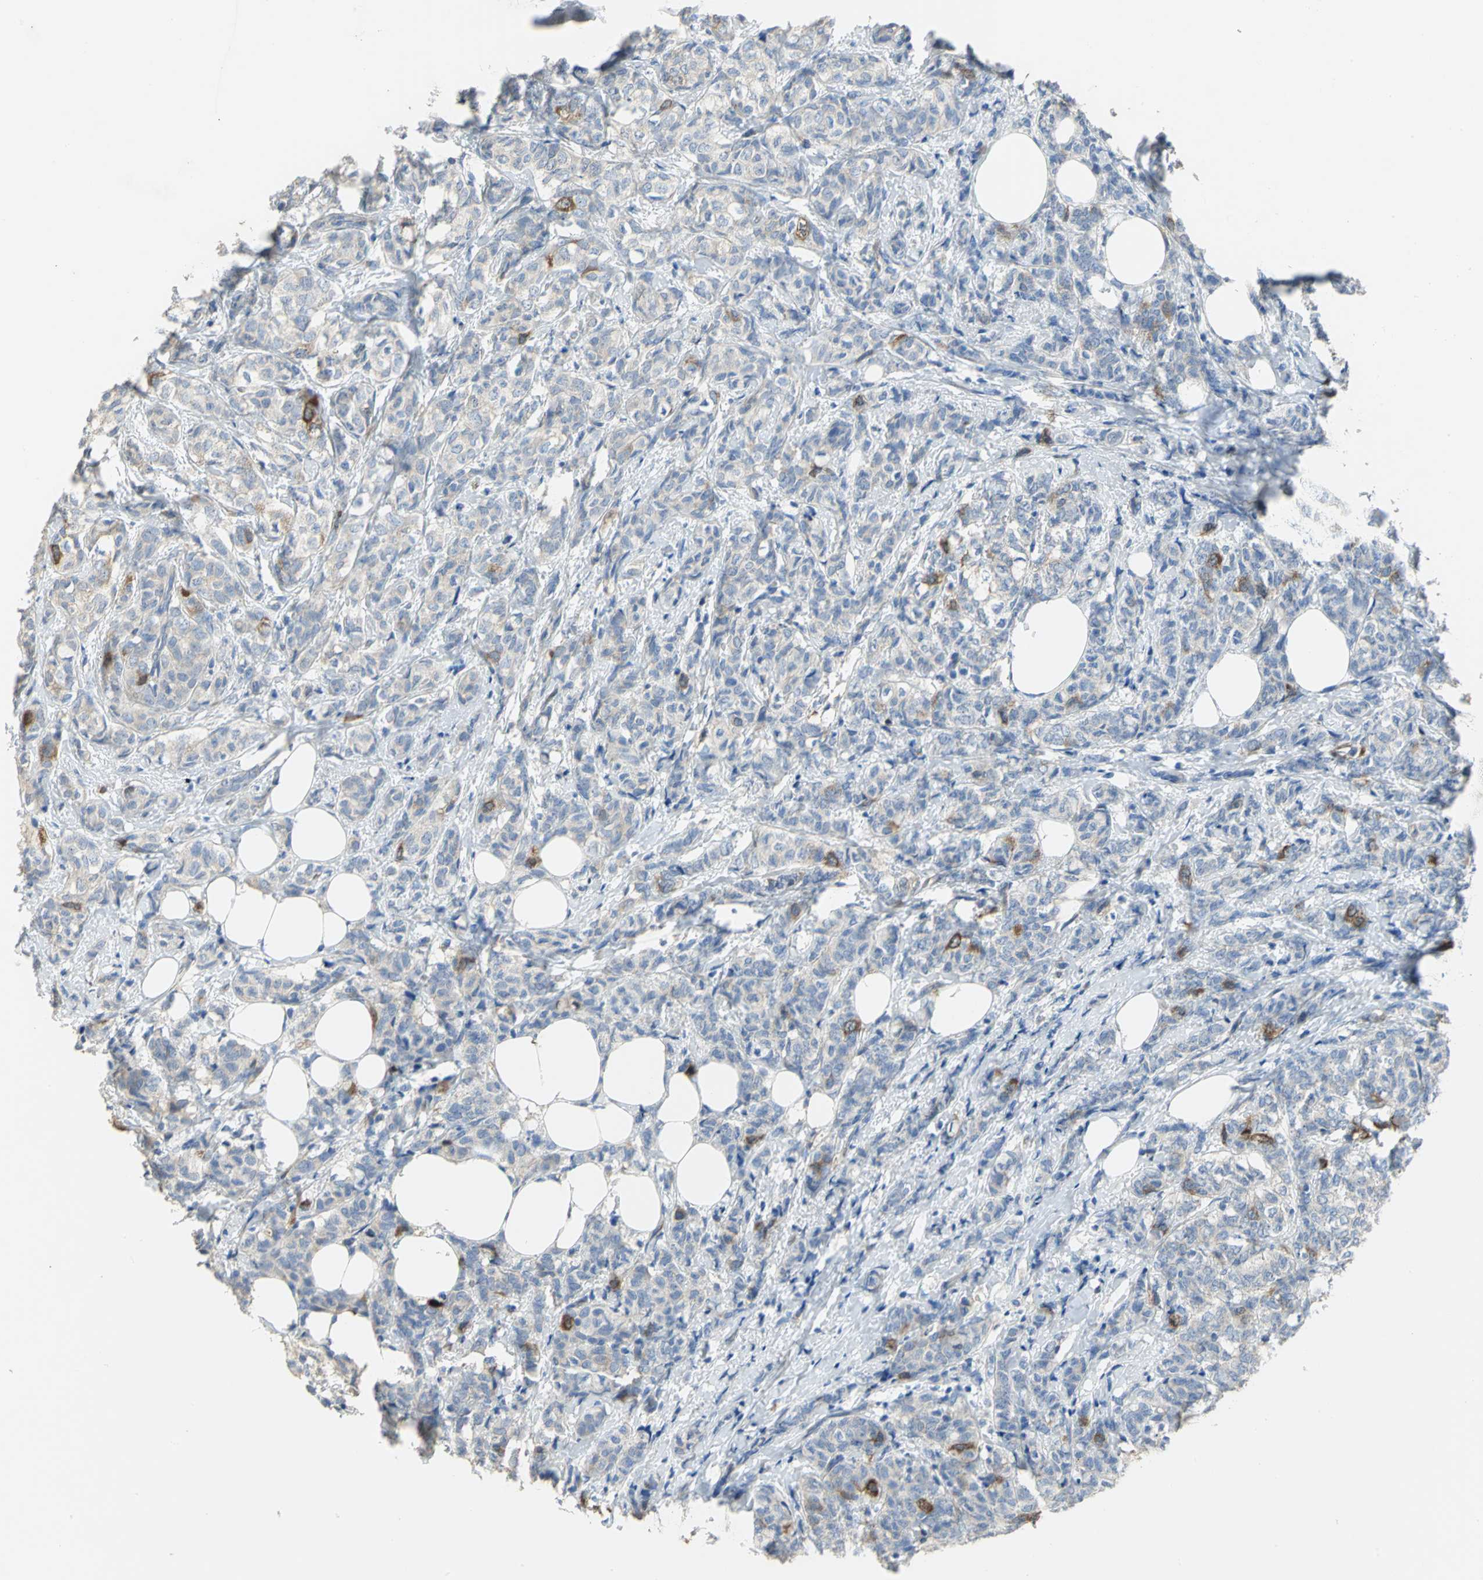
{"staining": {"intensity": "strong", "quantity": "<25%", "location": "cytoplasmic/membranous"}, "tissue": "breast cancer", "cell_type": "Tumor cells", "image_type": "cancer", "snomed": [{"axis": "morphology", "description": "Lobular carcinoma"}, {"axis": "topography", "description": "Breast"}], "caption": "This histopathology image displays immunohistochemistry (IHC) staining of human breast cancer, with medium strong cytoplasmic/membranous expression in about <25% of tumor cells.", "gene": "DLGAP5", "patient": {"sex": "female", "age": 60}}